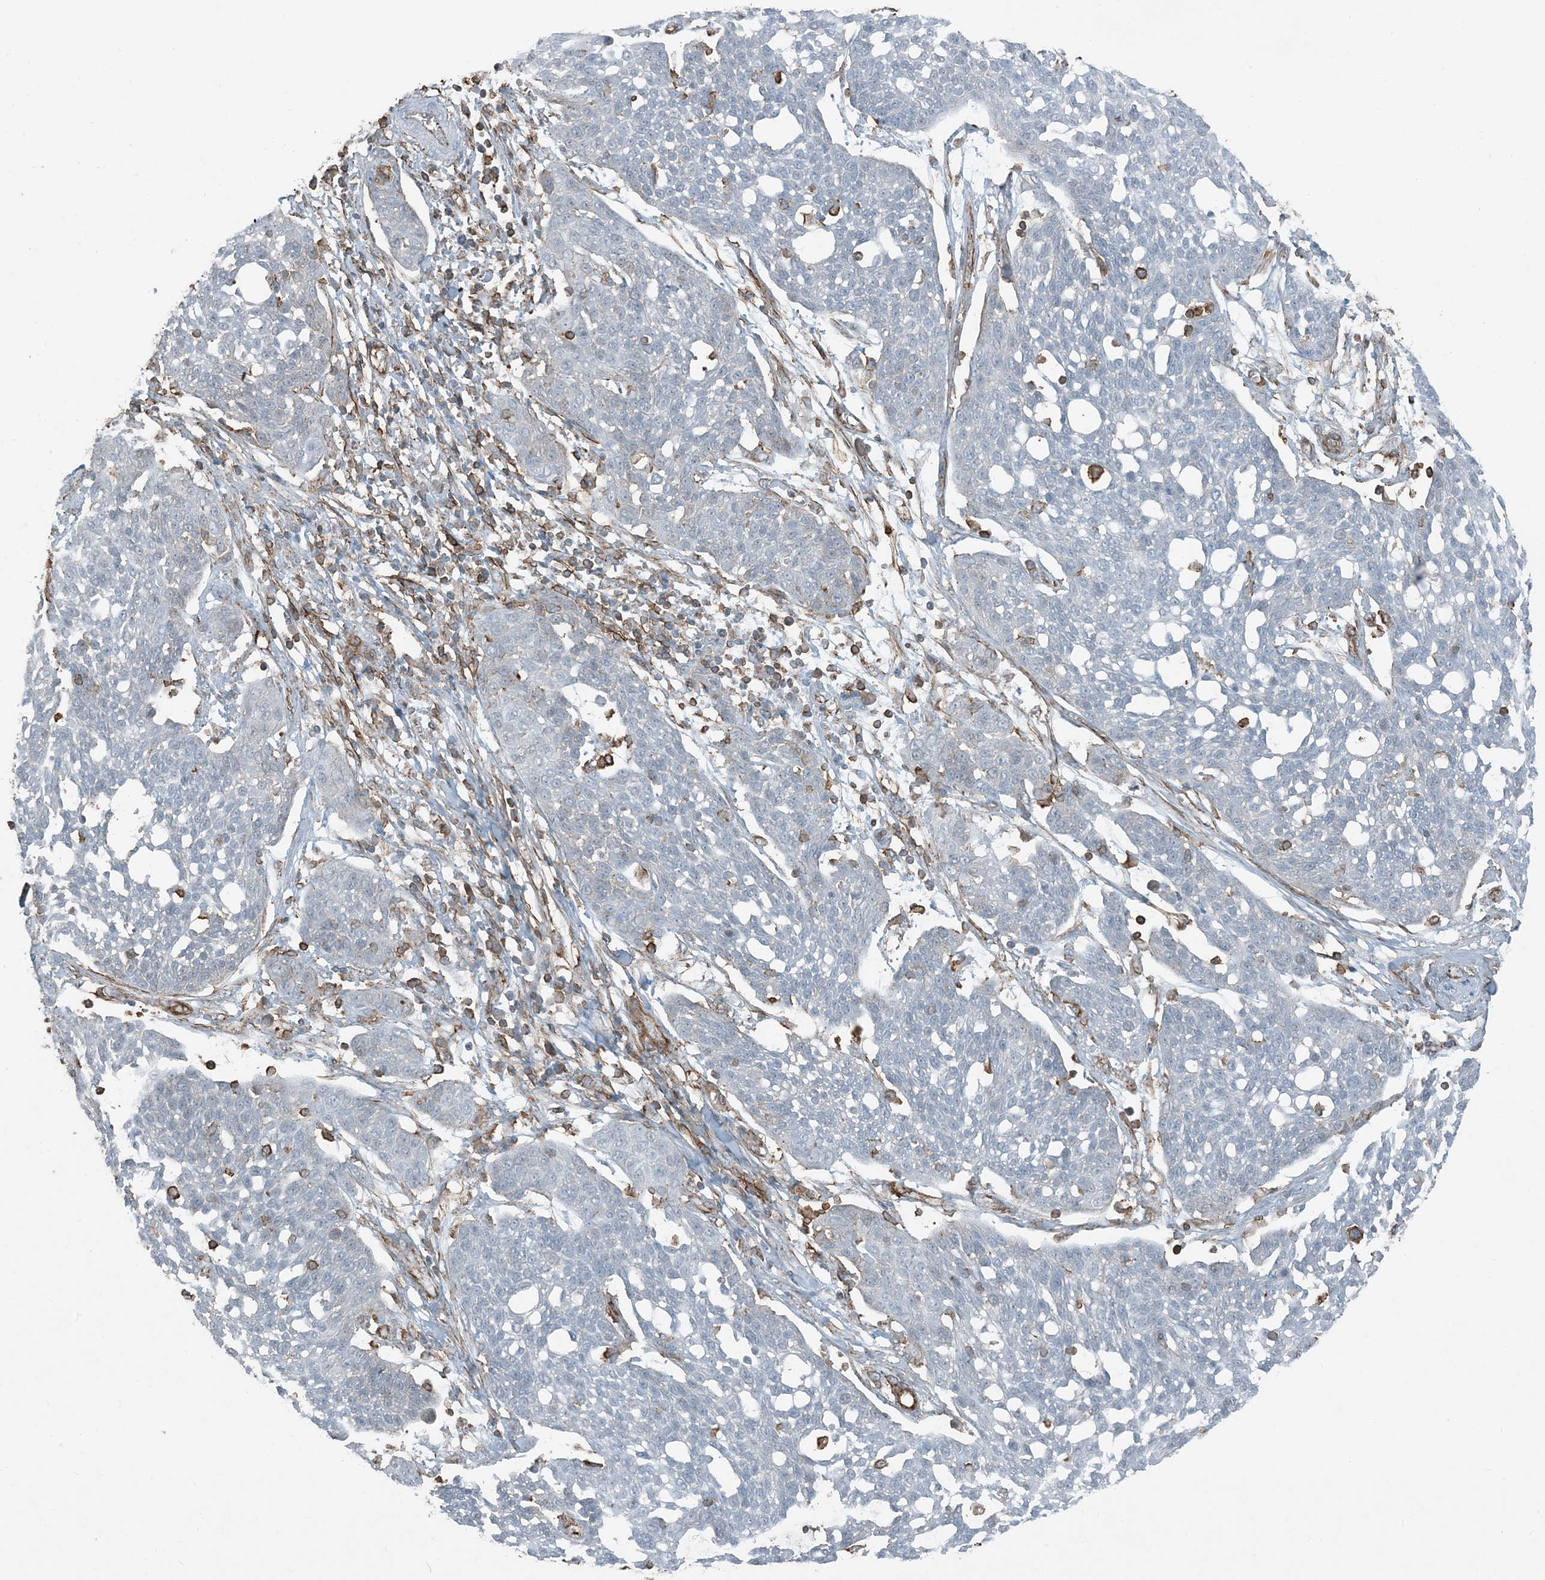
{"staining": {"intensity": "negative", "quantity": "none", "location": "none"}, "tissue": "cervical cancer", "cell_type": "Tumor cells", "image_type": "cancer", "snomed": [{"axis": "morphology", "description": "Squamous cell carcinoma, NOS"}, {"axis": "topography", "description": "Cervix"}], "caption": "High magnification brightfield microscopy of cervical cancer stained with DAB (brown) and counterstained with hematoxylin (blue): tumor cells show no significant staining.", "gene": "APOBEC3C", "patient": {"sex": "female", "age": 34}}